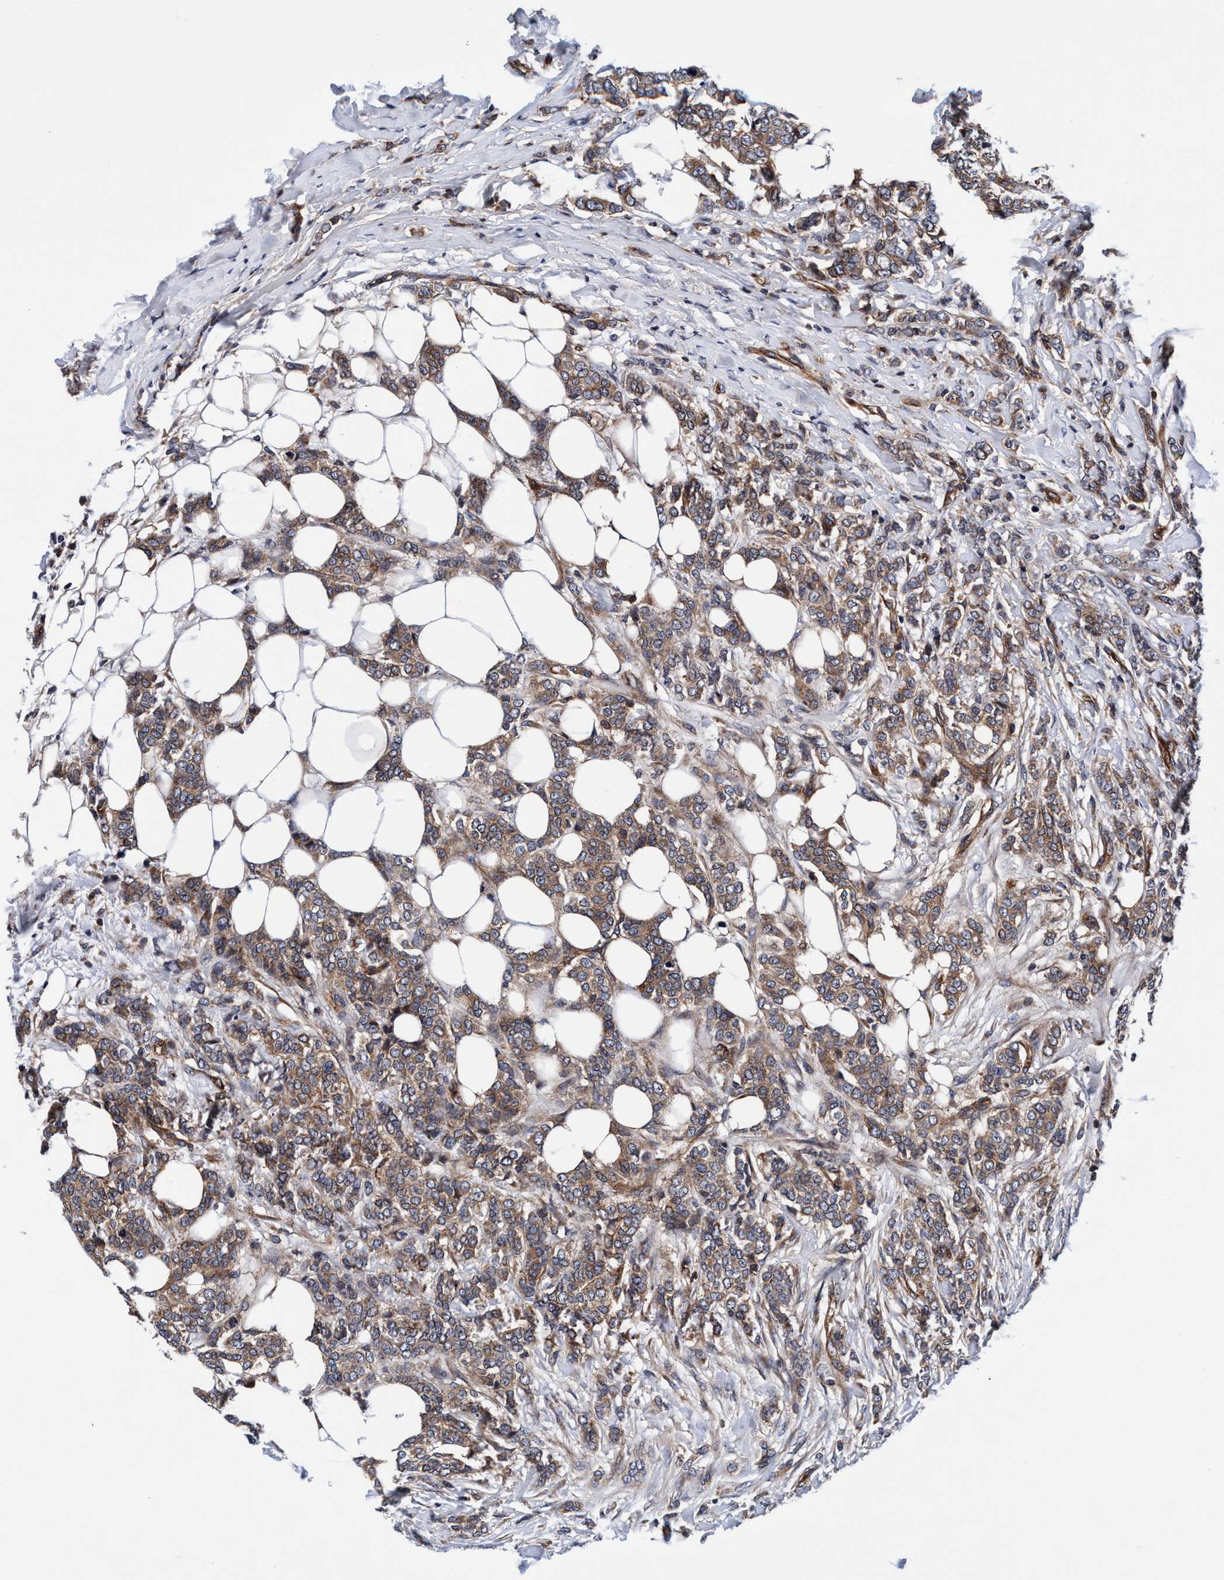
{"staining": {"intensity": "moderate", "quantity": ">75%", "location": "cytoplasmic/membranous"}, "tissue": "breast cancer", "cell_type": "Tumor cells", "image_type": "cancer", "snomed": [{"axis": "morphology", "description": "Lobular carcinoma"}, {"axis": "topography", "description": "Skin"}, {"axis": "topography", "description": "Breast"}], "caption": "Lobular carcinoma (breast) stained with DAB immunohistochemistry (IHC) demonstrates medium levels of moderate cytoplasmic/membranous positivity in about >75% of tumor cells.", "gene": "MCM3AP", "patient": {"sex": "female", "age": 46}}